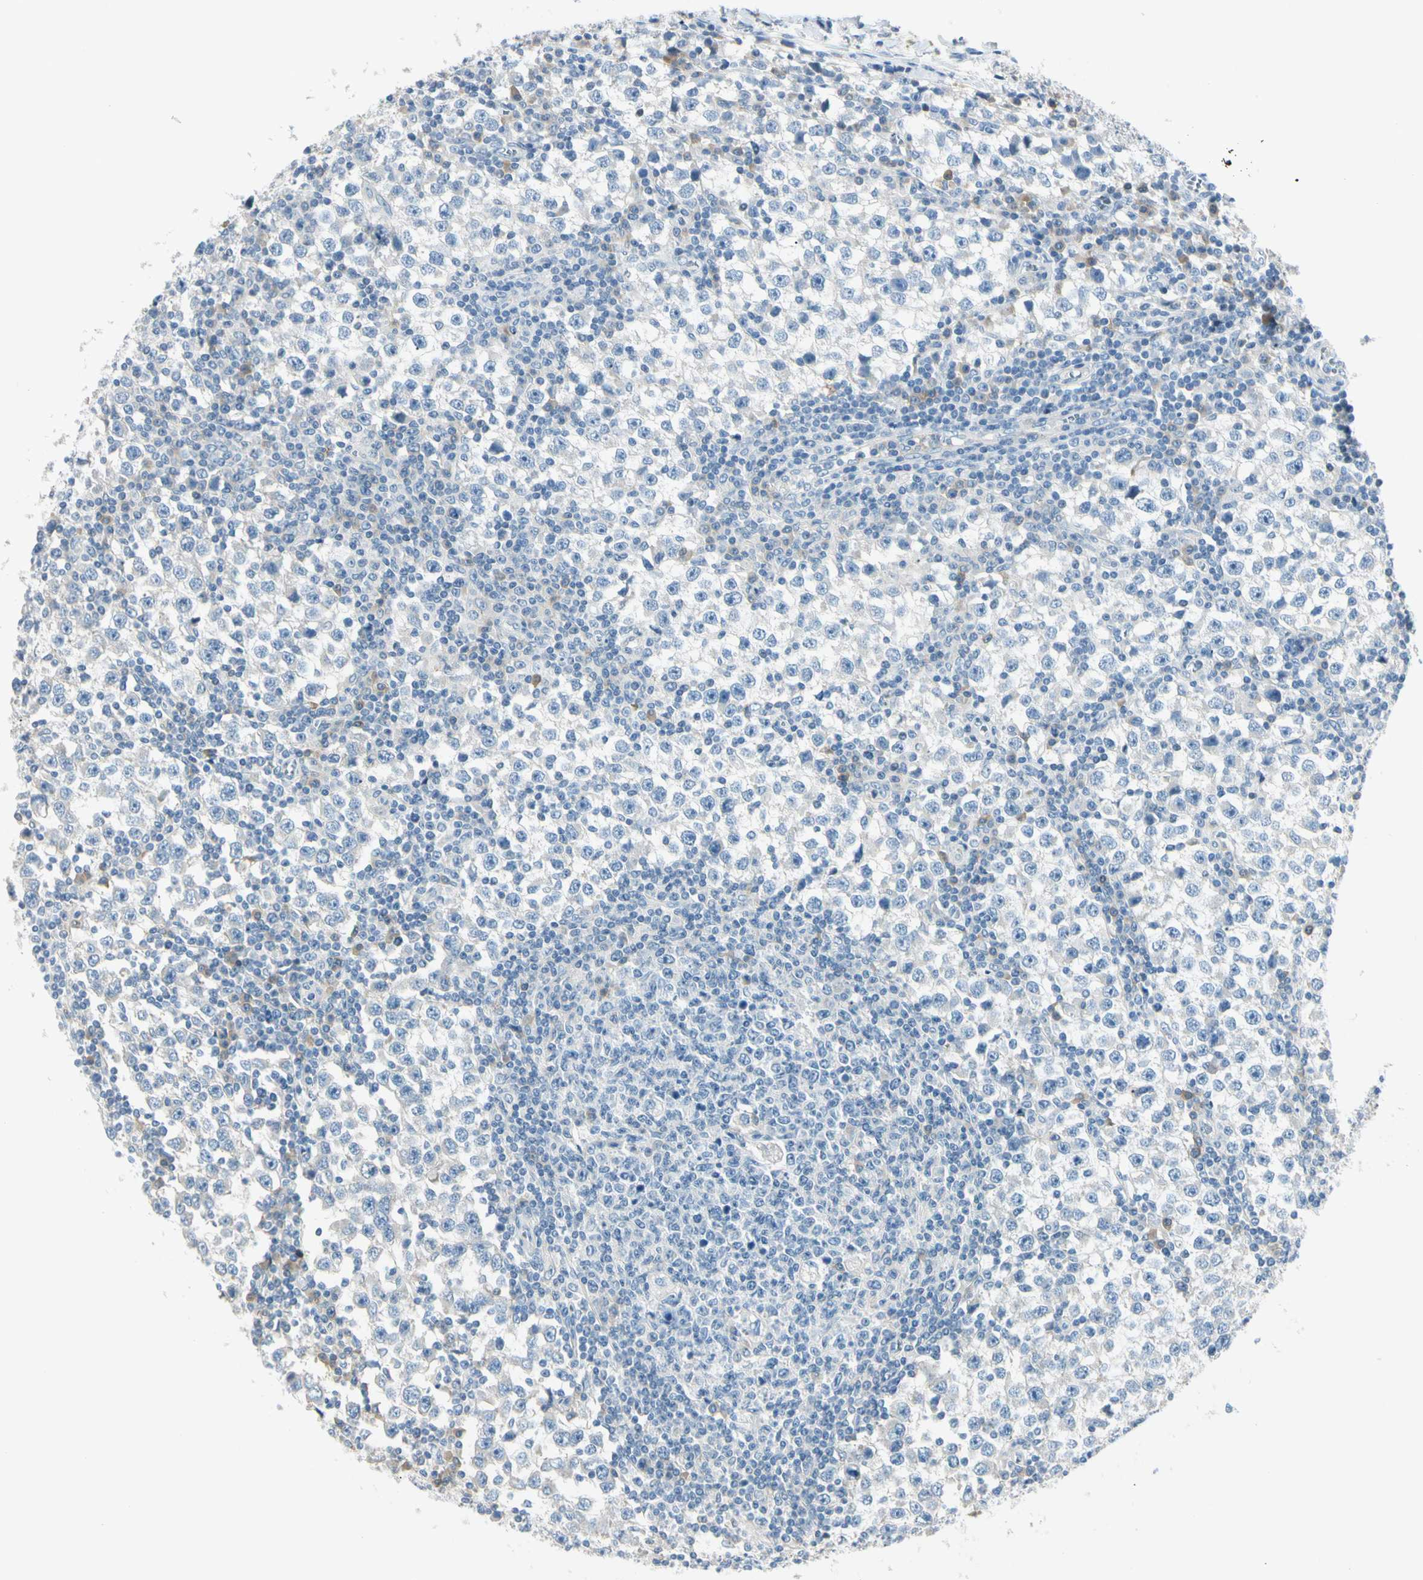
{"staining": {"intensity": "negative", "quantity": "none", "location": "none"}, "tissue": "testis cancer", "cell_type": "Tumor cells", "image_type": "cancer", "snomed": [{"axis": "morphology", "description": "Seminoma, NOS"}, {"axis": "topography", "description": "Testis"}], "caption": "DAB immunohistochemical staining of testis seminoma exhibits no significant positivity in tumor cells. (DAB immunohistochemistry, high magnification).", "gene": "SLC6A15", "patient": {"sex": "male", "age": 65}}